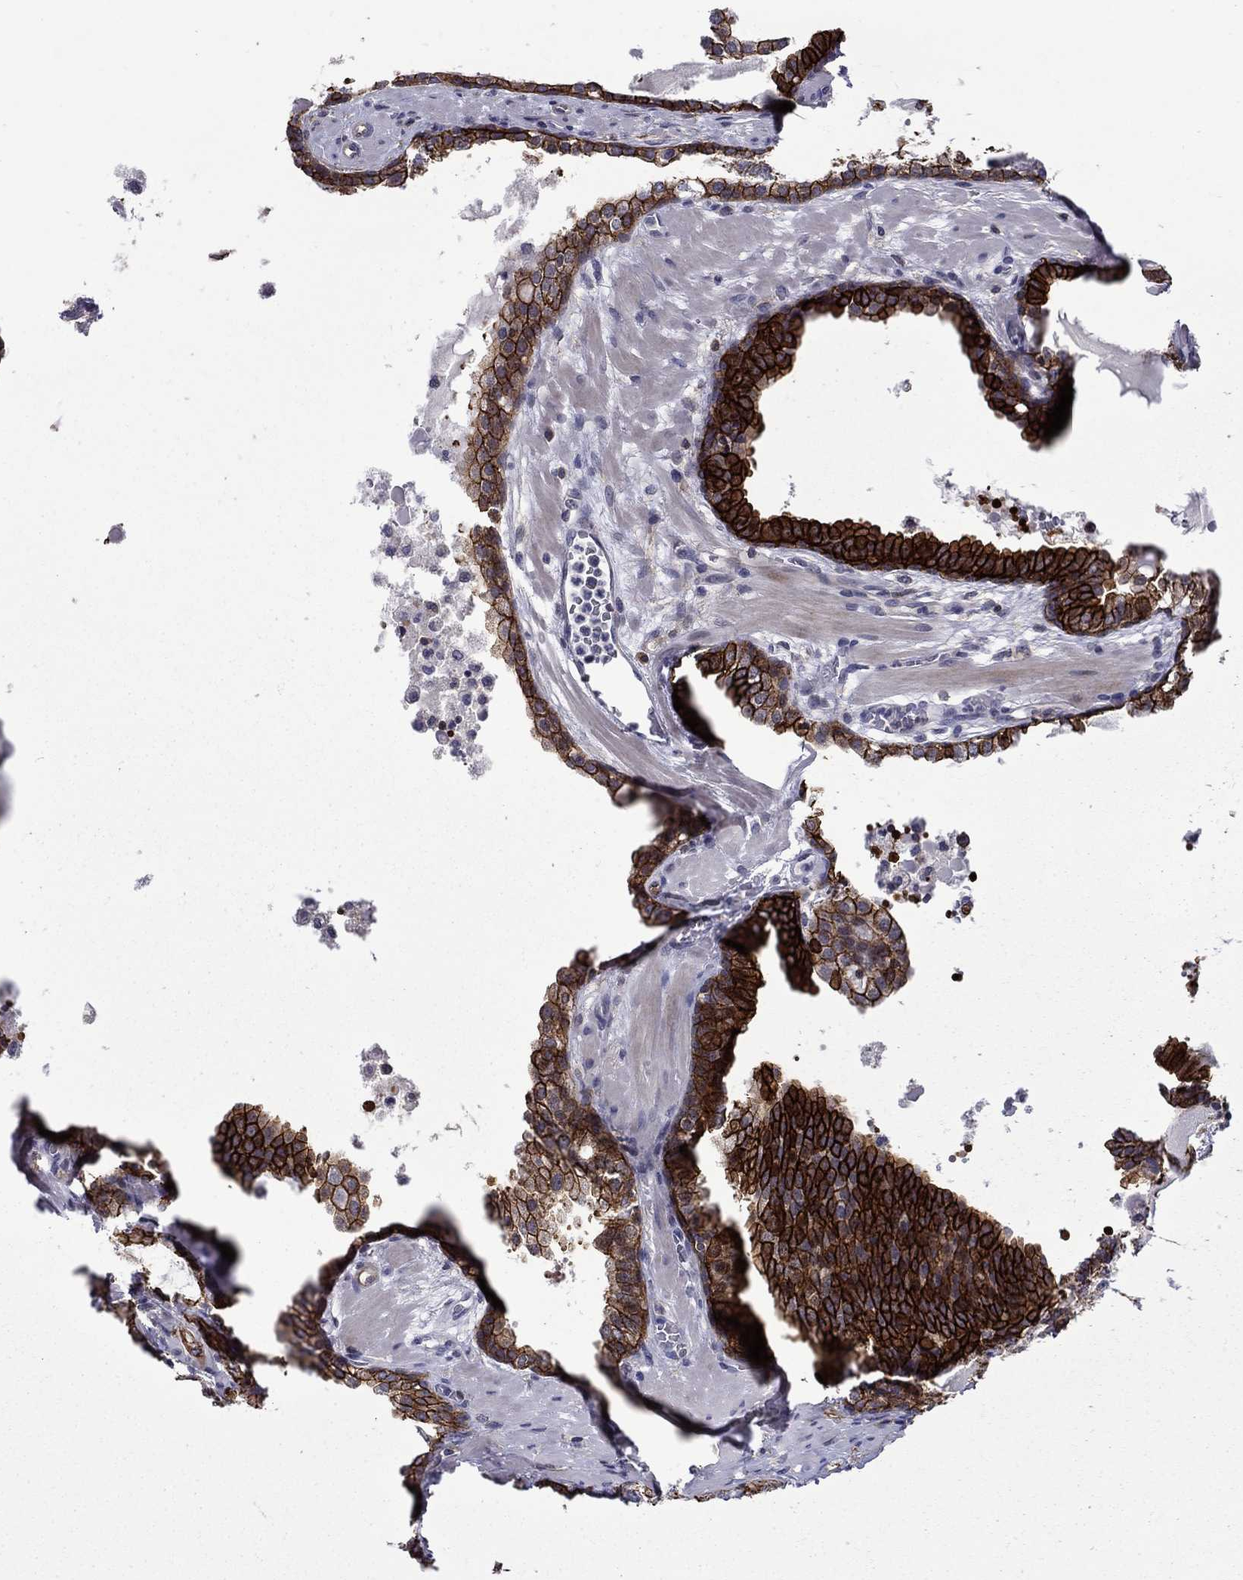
{"staining": {"intensity": "strong", "quantity": ">75%", "location": "cytoplasmic/membranous"}, "tissue": "prostate cancer", "cell_type": "Tumor cells", "image_type": "cancer", "snomed": [{"axis": "morphology", "description": "Adenocarcinoma, NOS"}, {"axis": "topography", "description": "Prostate"}], "caption": "Adenocarcinoma (prostate) stained for a protein (brown) reveals strong cytoplasmic/membranous positive staining in approximately >75% of tumor cells.", "gene": "LMO7", "patient": {"sex": "male", "age": 69}}